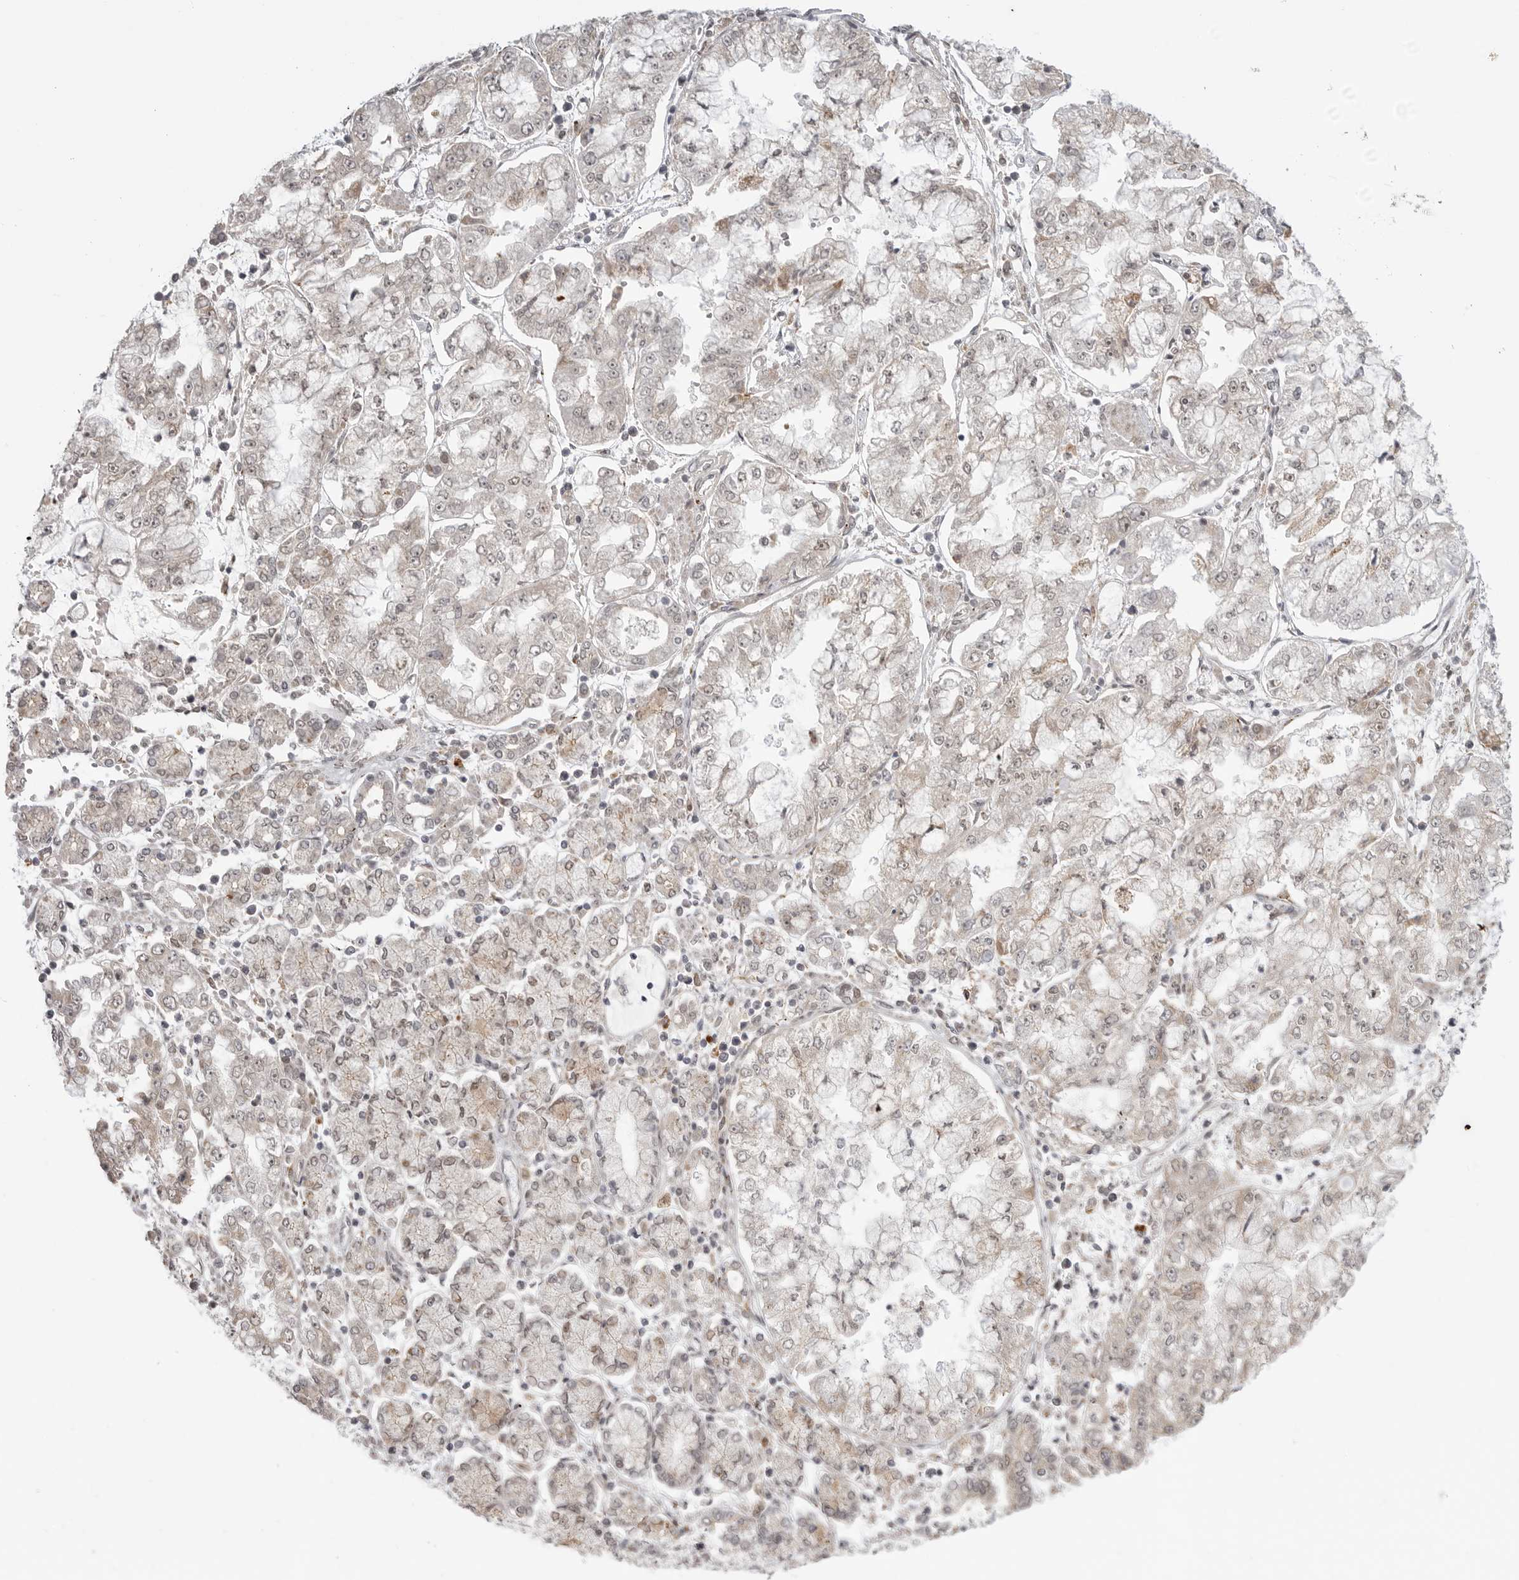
{"staining": {"intensity": "weak", "quantity": "<25%", "location": "cytoplasmic/membranous"}, "tissue": "stomach cancer", "cell_type": "Tumor cells", "image_type": "cancer", "snomed": [{"axis": "morphology", "description": "Adenocarcinoma, NOS"}, {"axis": "topography", "description": "Stomach"}], "caption": "The photomicrograph demonstrates no significant staining in tumor cells of stomach adenocarcinoma. The staining was performed using DAB (3,3'-diaminobenzidine) to visualize the protein expression in brown, while the nuclei were stained in blue with hematoxylin (Magnification: 20x).", "gene": "KALRN", "patient": {"sex": "male", "age": 76}}